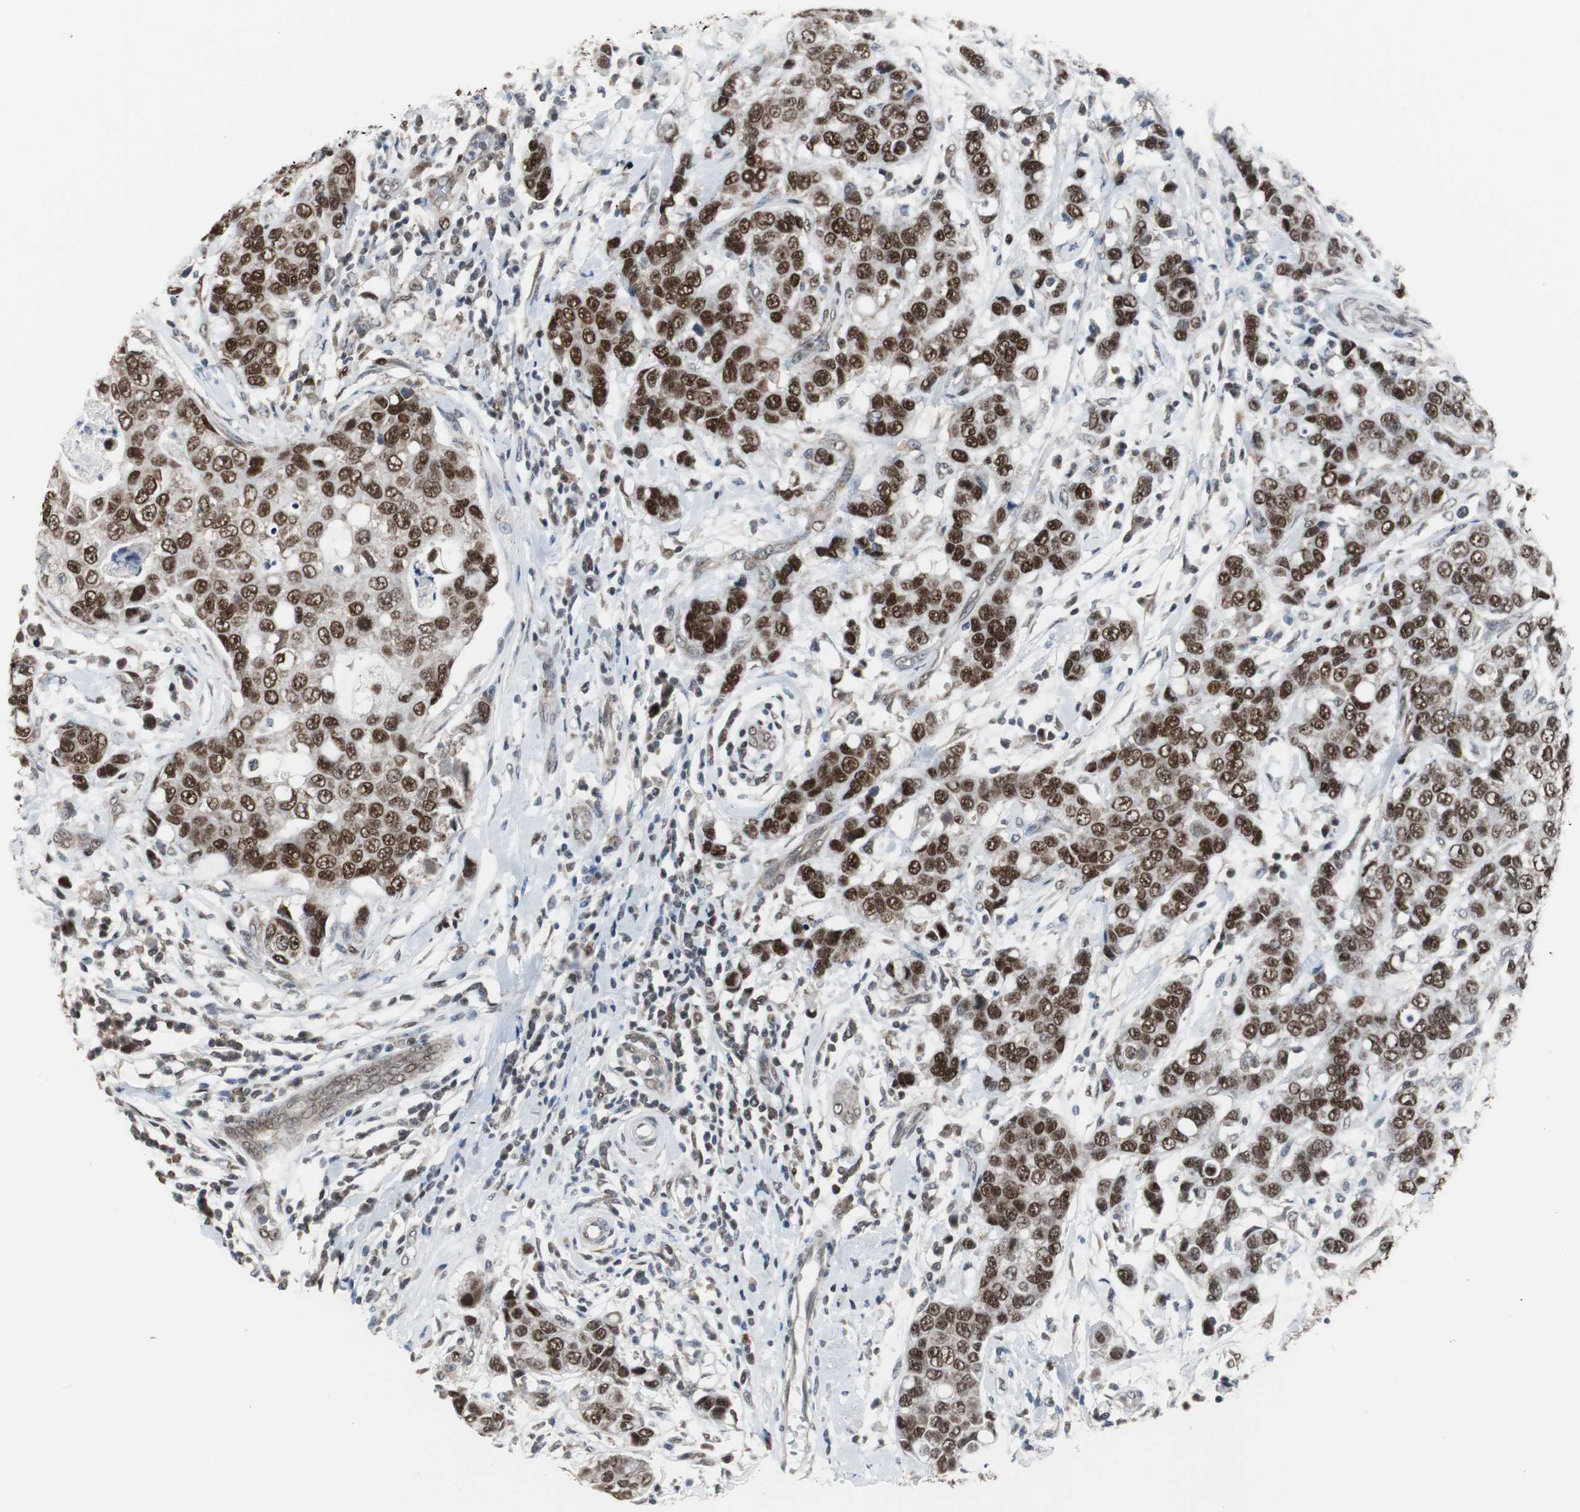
{"staining": {"intensity": "strong", "quantity": ">75%", "location": "nuclear"}, "tissue": "breast cancer", "cell_type": "Tumor cells", "image_type": "cancer", "snomed": [{"axis": "morphology", "description": "Duct carcinoma"}, {"axis": "topography", "description": "Breast"}], "caption": "Intraductal carcinoma (breast) was stained to show a protein in brown. There is high levels of strong nuclear positivity in approximately >75% of tumor cells. The protein of interest is shown in brown color, while the nuclei are stained blue.", "gene": "ZHX2", "patient": {"sex": "female", "age": 27}}